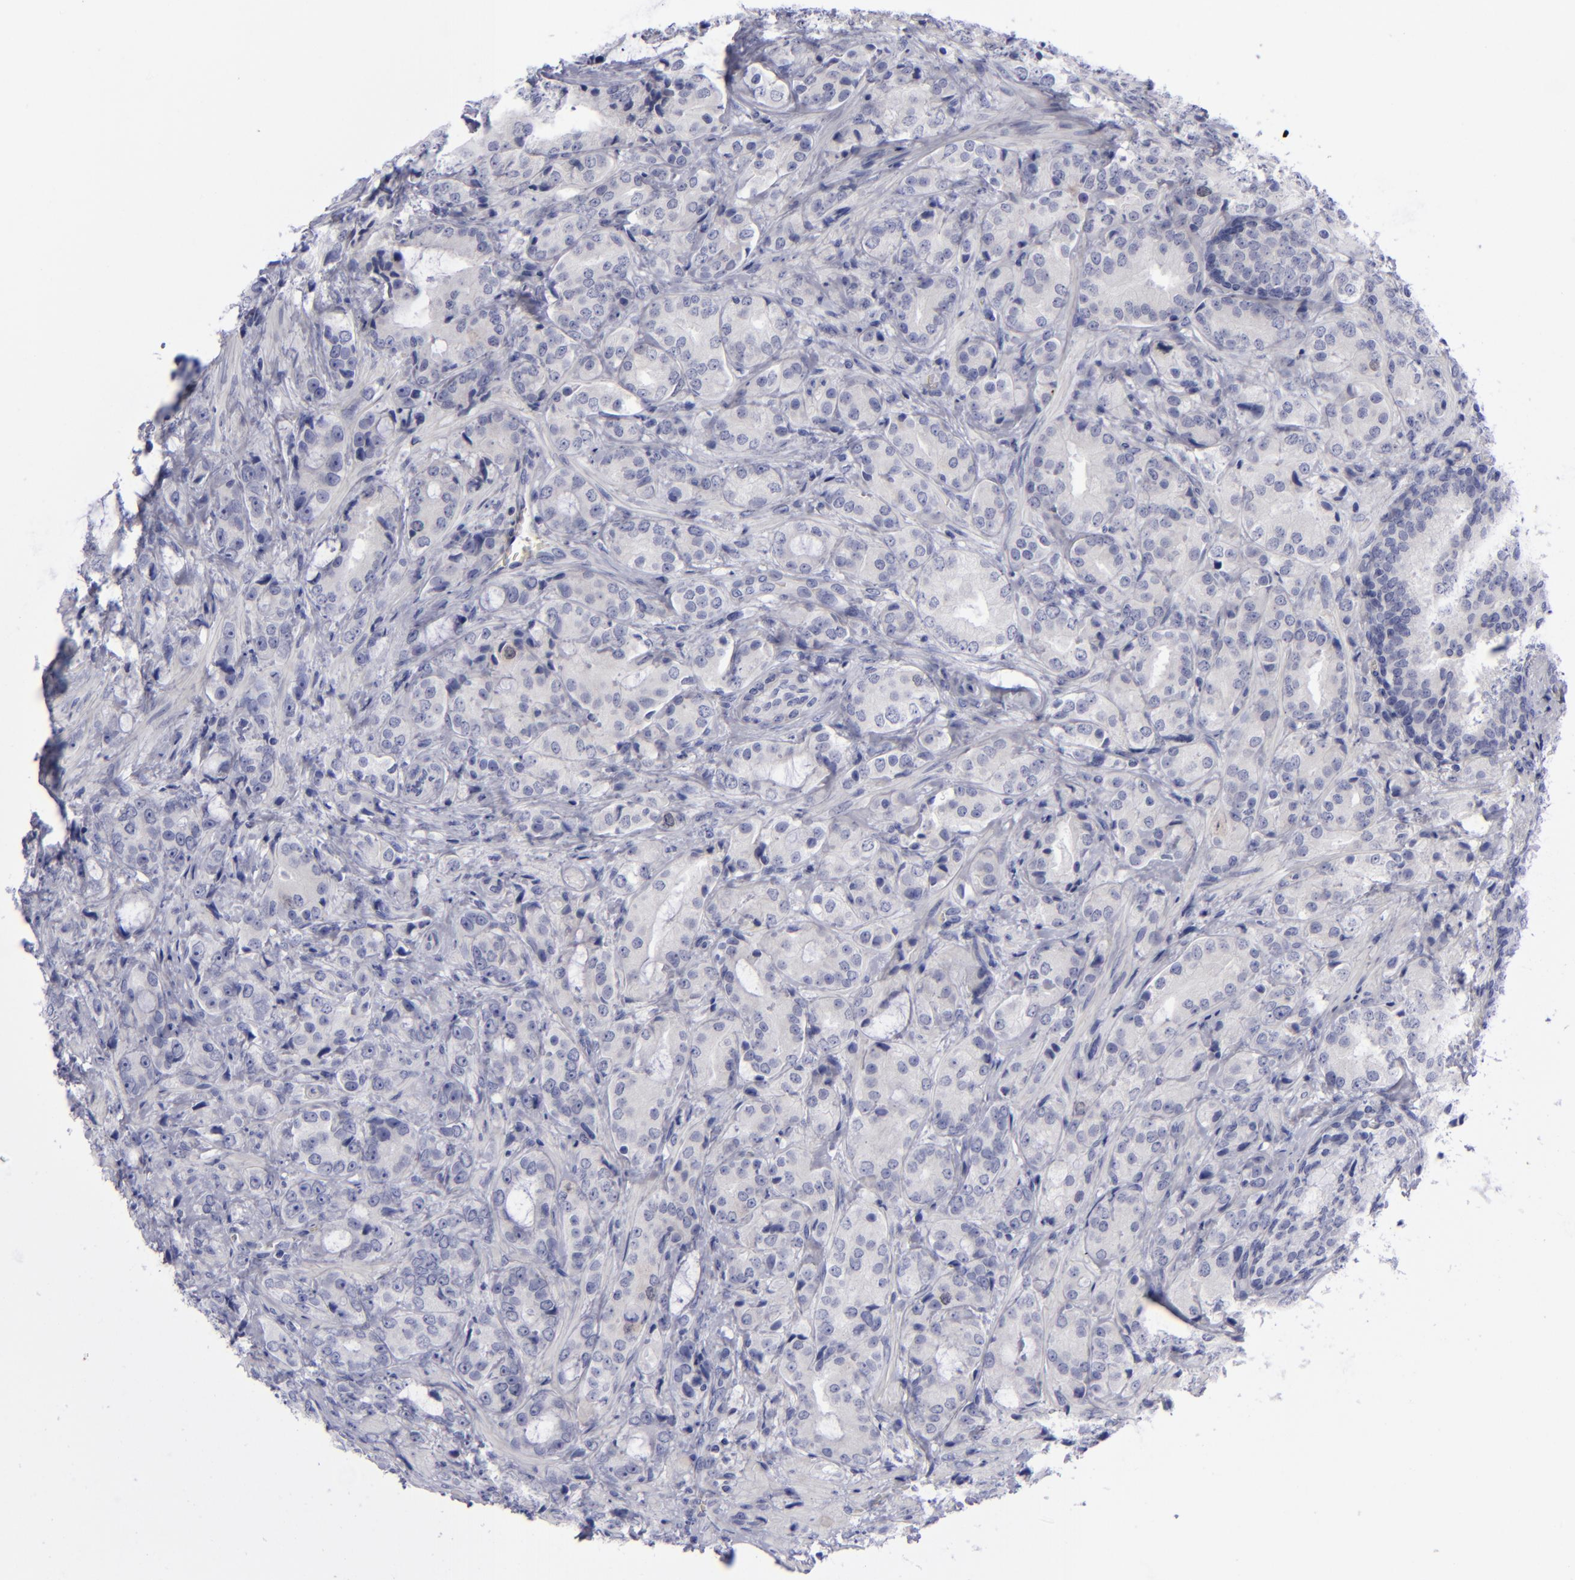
{"staining": {"intensity": "negative", "quantity": "none", "location": "none"}, "tissue": "prostate cancer", "cell_type": "Tumor cells", "image_type": "cancer", "snomed": [{"axis": "morphology", "description": "Adenocarcinoma, Medium grade"}, {"axis": "topography", "description": "Prostate"}], "caption": "Immunohistochemistry image of neoplastic tissue: human prostate cancer stained with DAB (3,3'-diaminobenzidine) displays no significant protein staining in tumor cells.", "gene": "AURKA", "patient": {"sex": "male", "age": 70}}